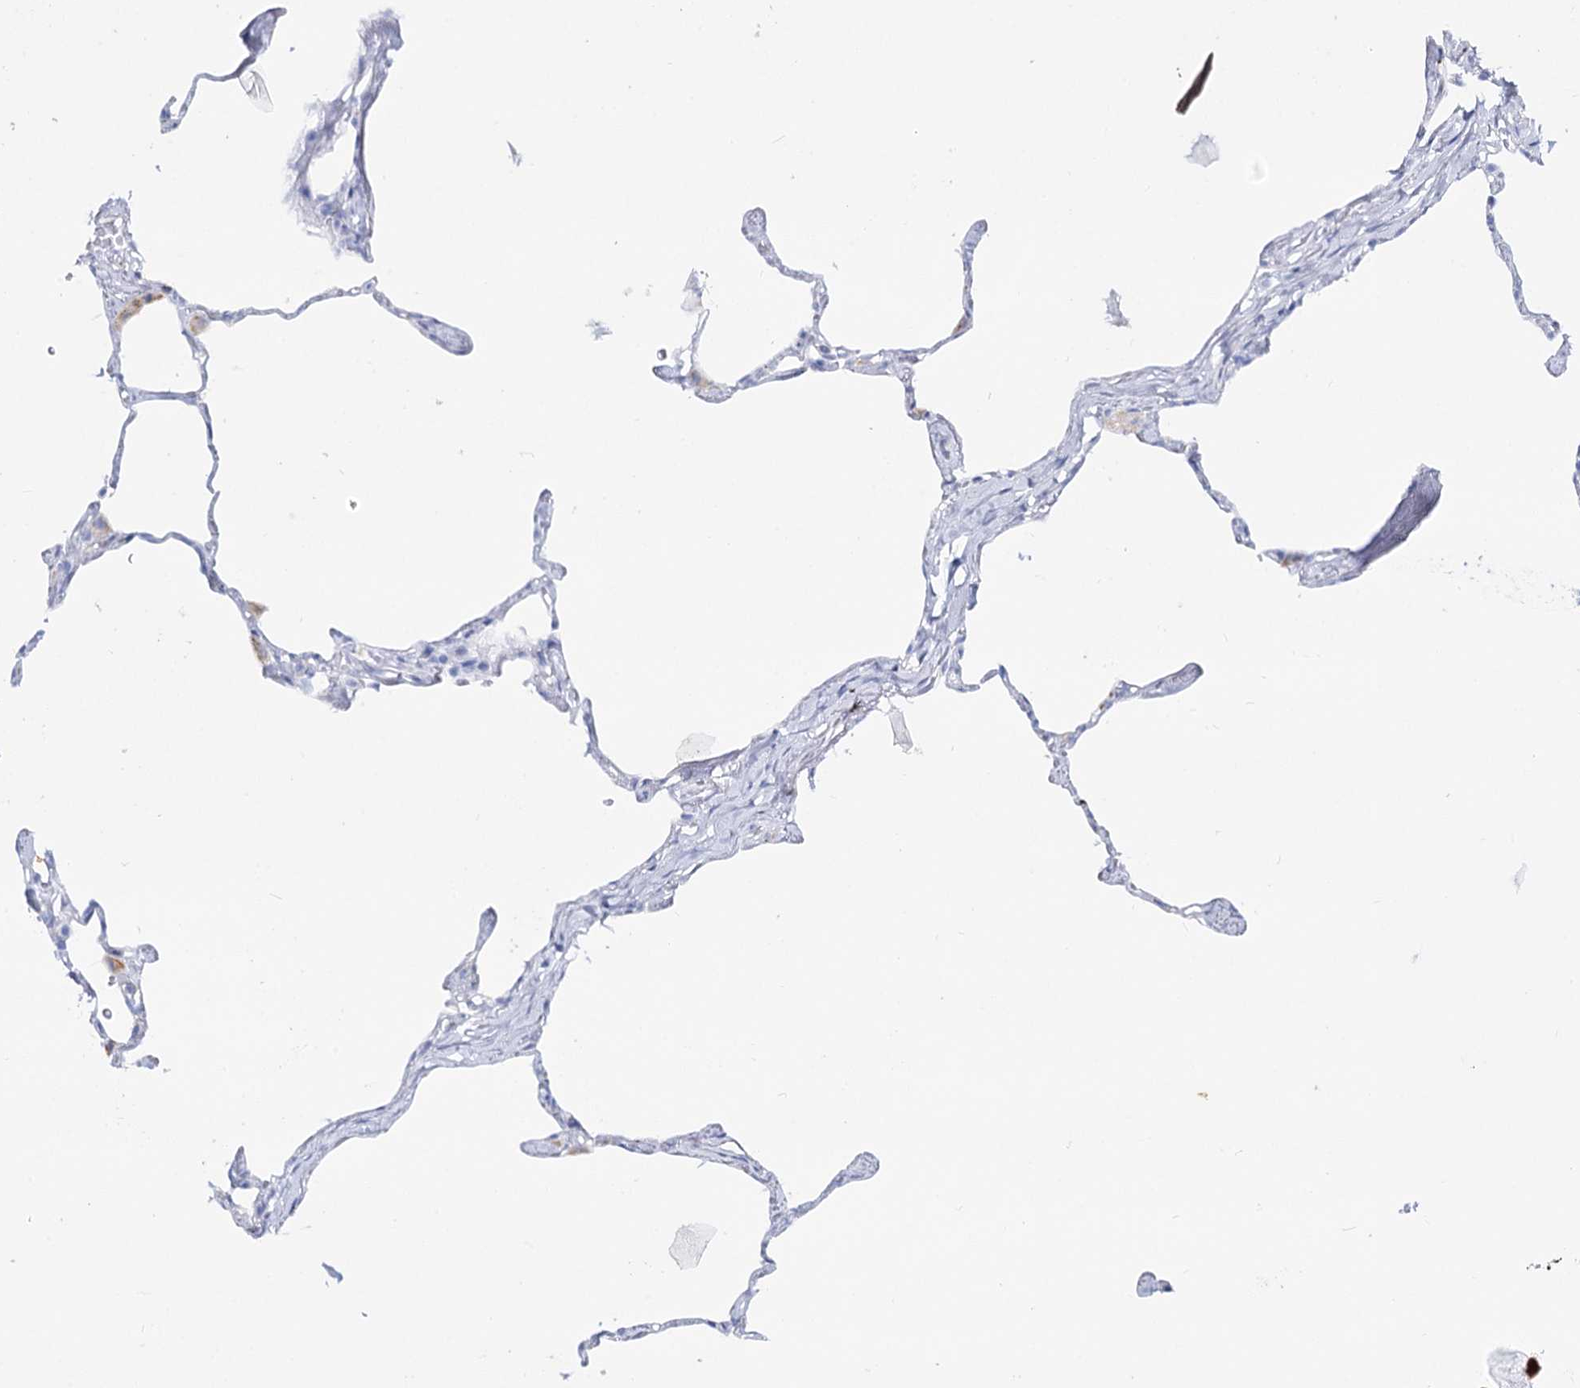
{"staining": {"intensity": "negative", "quantity": "none", "location": "none"}, "tissue": "lung", "cell_type": "Alveolar cells", "image_type": "normal", "snomed": [{"axis": "morphology", "description": "Normal tissue, NOS"}, {"axis": "topography", "description": "Lung"}], "caption": "The immunohistochemistry (IHC) photomicrograph has no significant positivity in alveolar cells of lung.", "gene": "SLC3A1", "patient": {"sex": "male", "age": 65}}